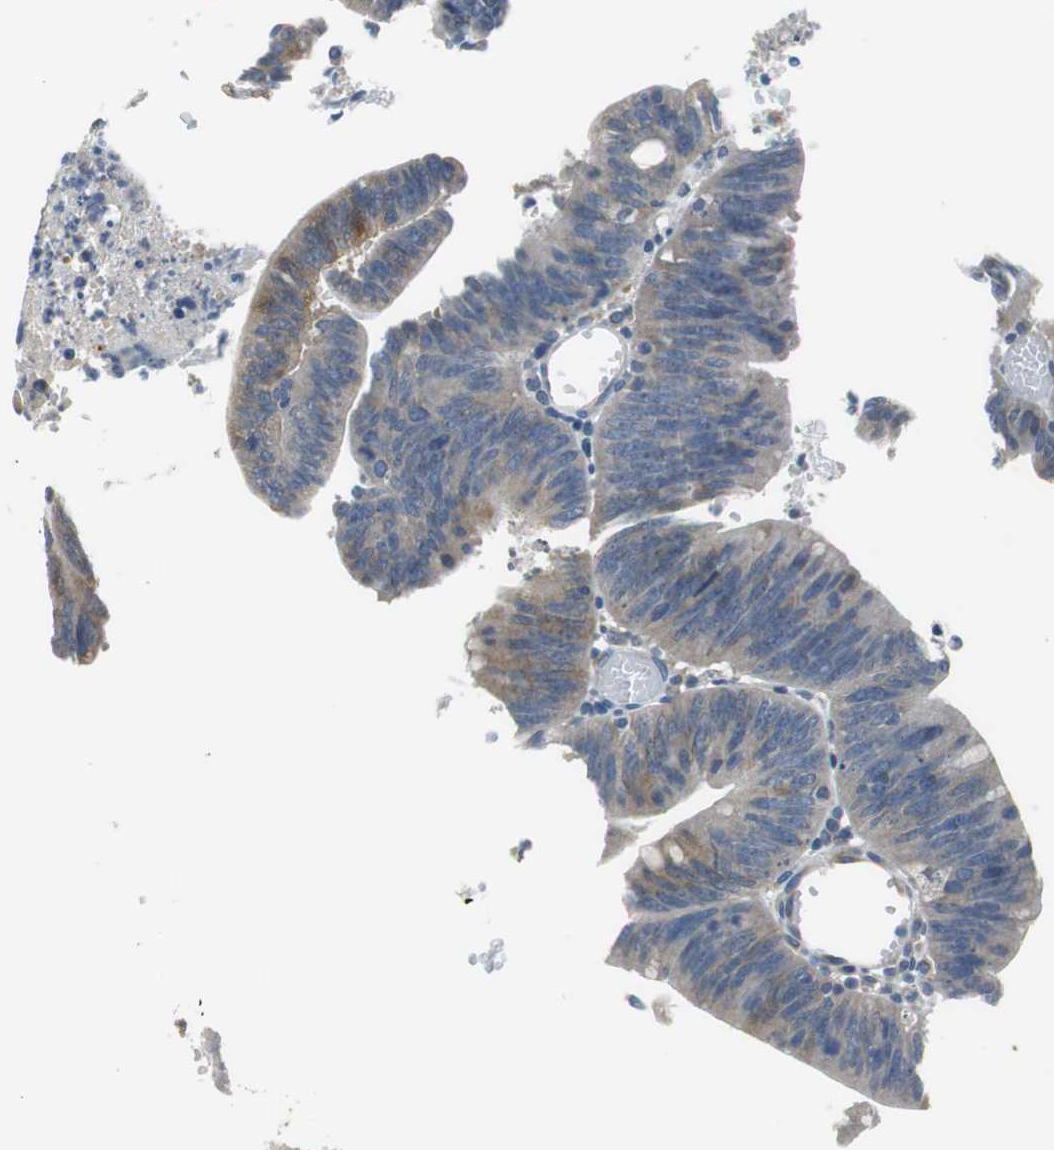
{"staining": {"intensity": "moderate", "quantity": "25%-75%", "location": "cytoplasmic/membranous"}, "tissue": "colorectal cancer", "cell_type": "Tumor cells", "image_type": "cancer", "snomed": [{"axis": "morphology", "description": "Adenocarcinoma, NOS"}, {"axis": "topography", "description": "Rectum"}], "caption": "Immunohistochemistry (IHC) image of neoplastic tissue: human colorectal cancer stained using IHC exhibits medium levels of moderate protein expression localized specifically in the cytoplasmic/membranous of tumor cells, appearing as a cytoplasmic/membranous brown color.", "gene": "FADS2", "patient": {"sex": "female", "age": 66}}